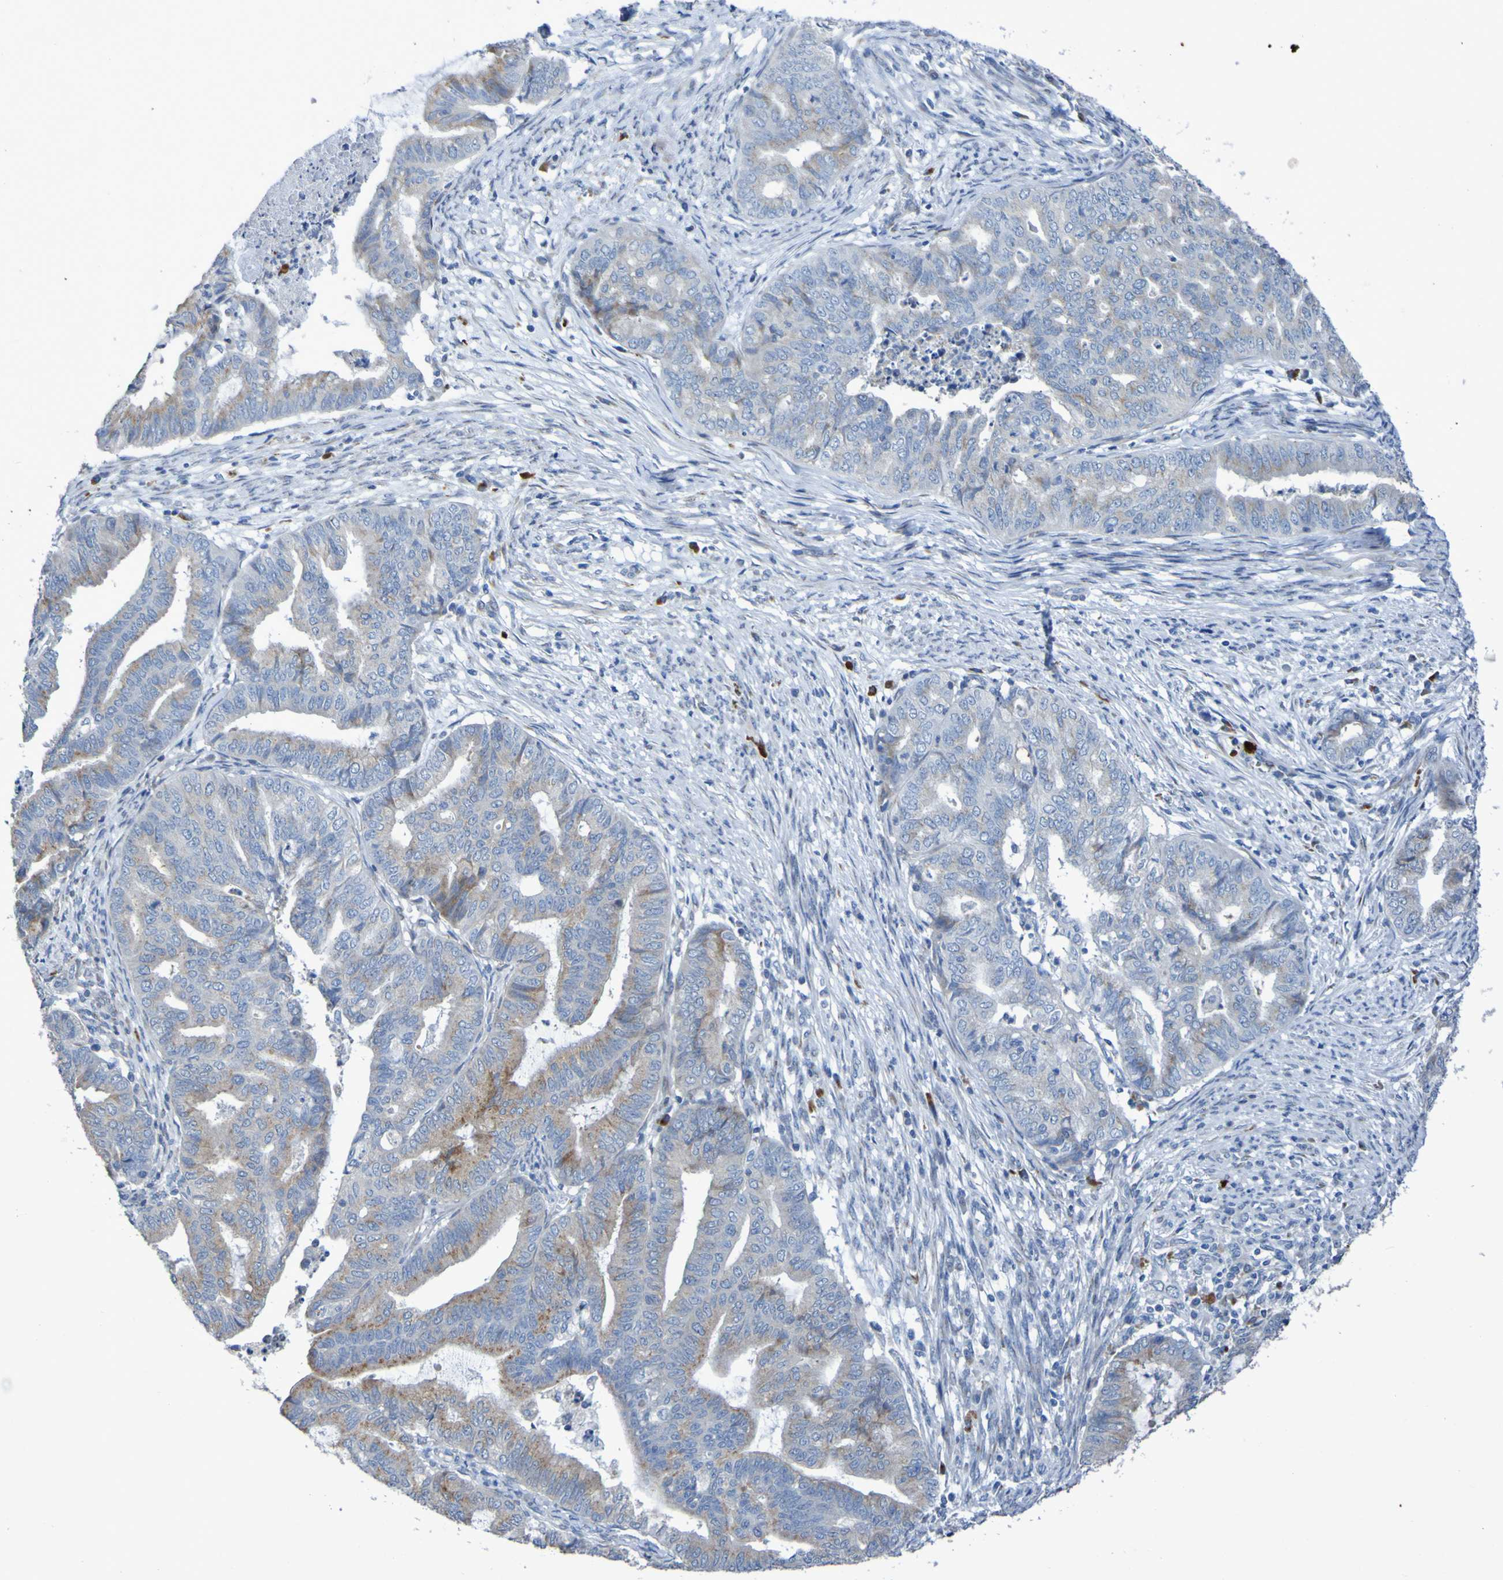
{"staining": {"intensity": "weak", "quantity": "25%-75%", "location": "cytoplasmic/membranous"}, "tissue": "endometrial cancer", "cell_type": "Tumor cells", "image_type": "cancer", "snomed": [{"axis": "morphology", "description": "Adenocarcinoma, NOS"}, {"axis": "topography", "description": "Endometrium"}], "caption": "DAB immunohistochemical staining of human endometrial cancer shows weak cytoplasmic/membranous protein staining in approximately 25%-75% of tumor cells.", "gene": "C11orf24", "patient": {"sex": "female", "age": 79}}